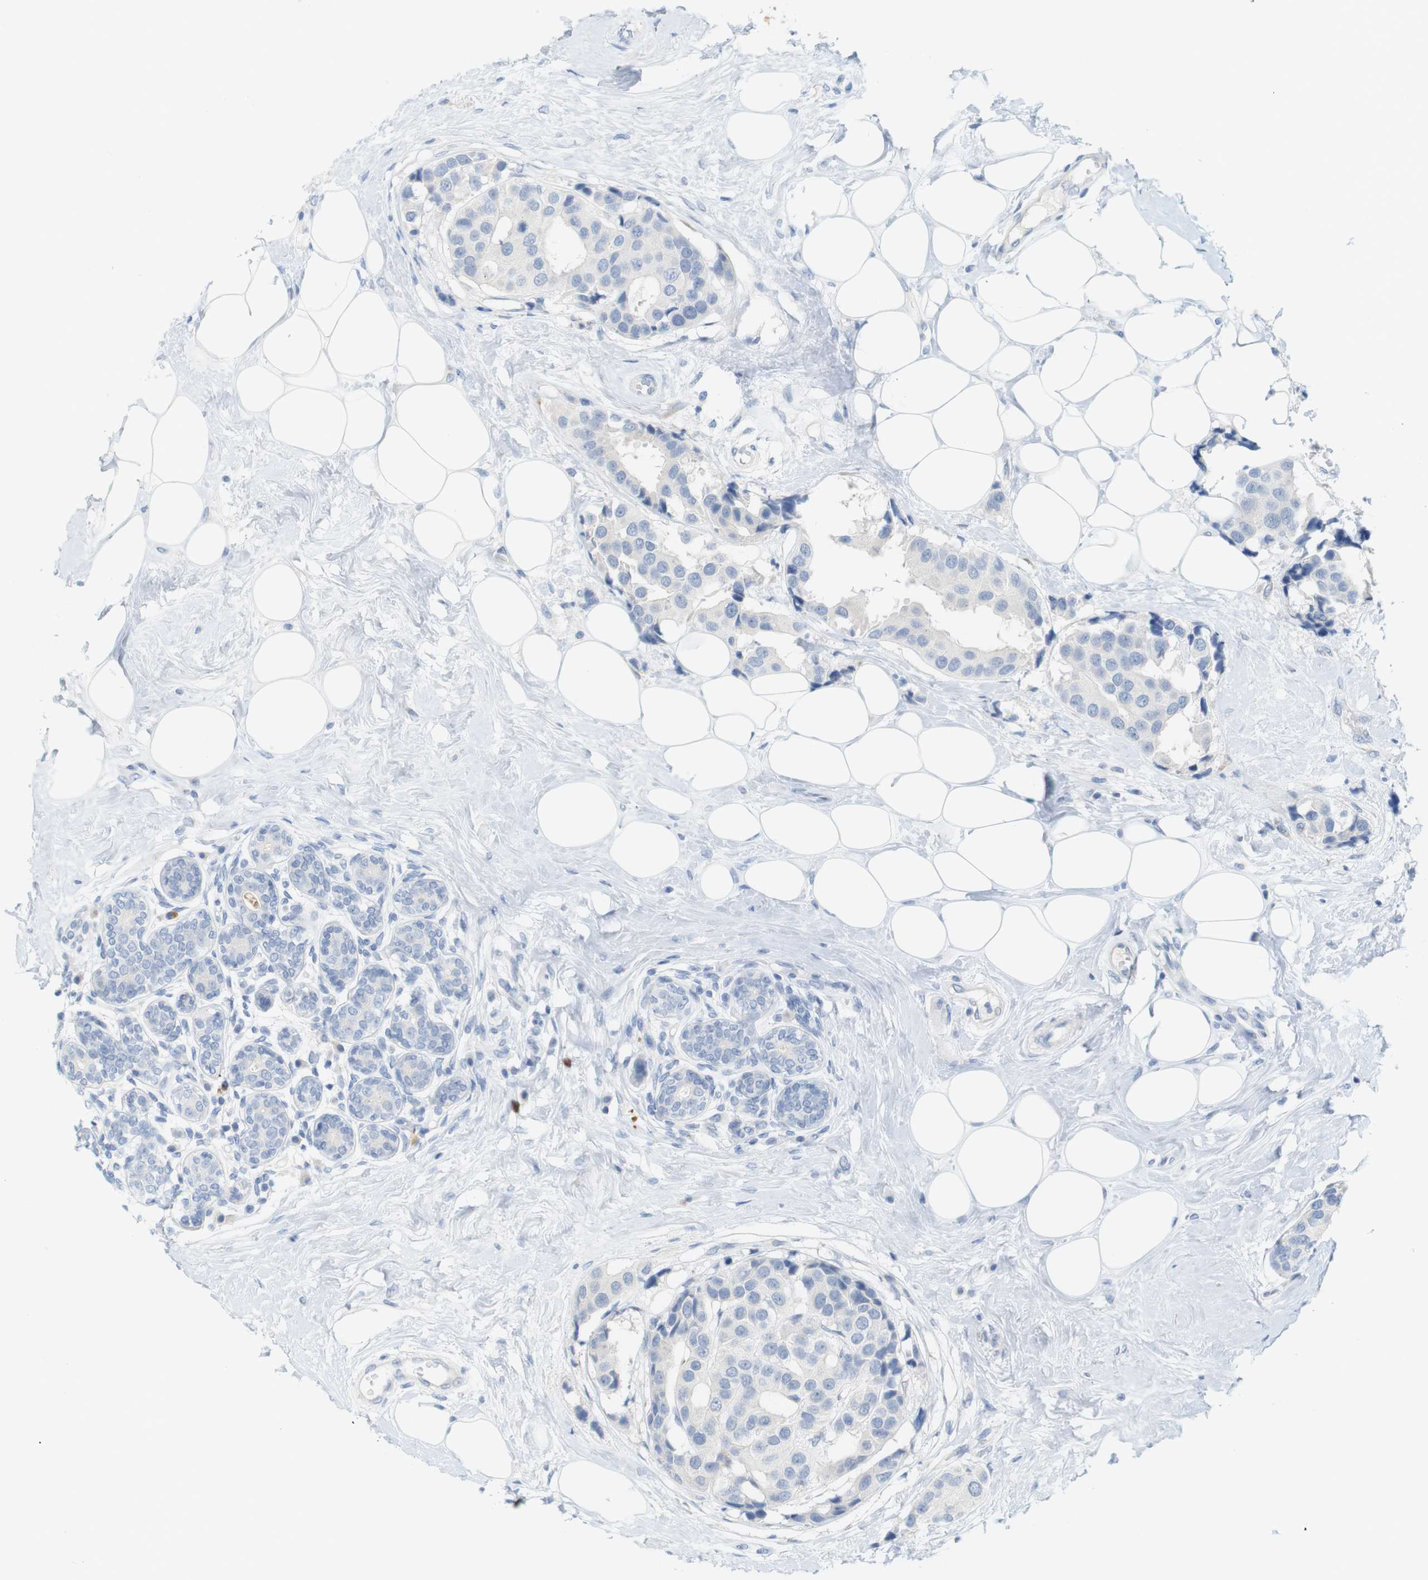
{"staining": {"intensity": "negative", "quantity": "none", "location": "none"}, "tissue": "breast cancer", "cell_type": "Tumor cells", "image_type": "cancer", "snomed": [{"axis": "morphology", "description": "Normal tissue, NOS"}, {"axis": "morphology", "description": "Duct carcinoma"}, {"axis": "topography", "description": "Breast"}], "caption": "Immunohistochemical staining of breast cancer (intraductal carcinoma) exhibits no significant expression in tumor cells.", "gene": "RGS9", "patient": {"sex": "female", "age": 39}}